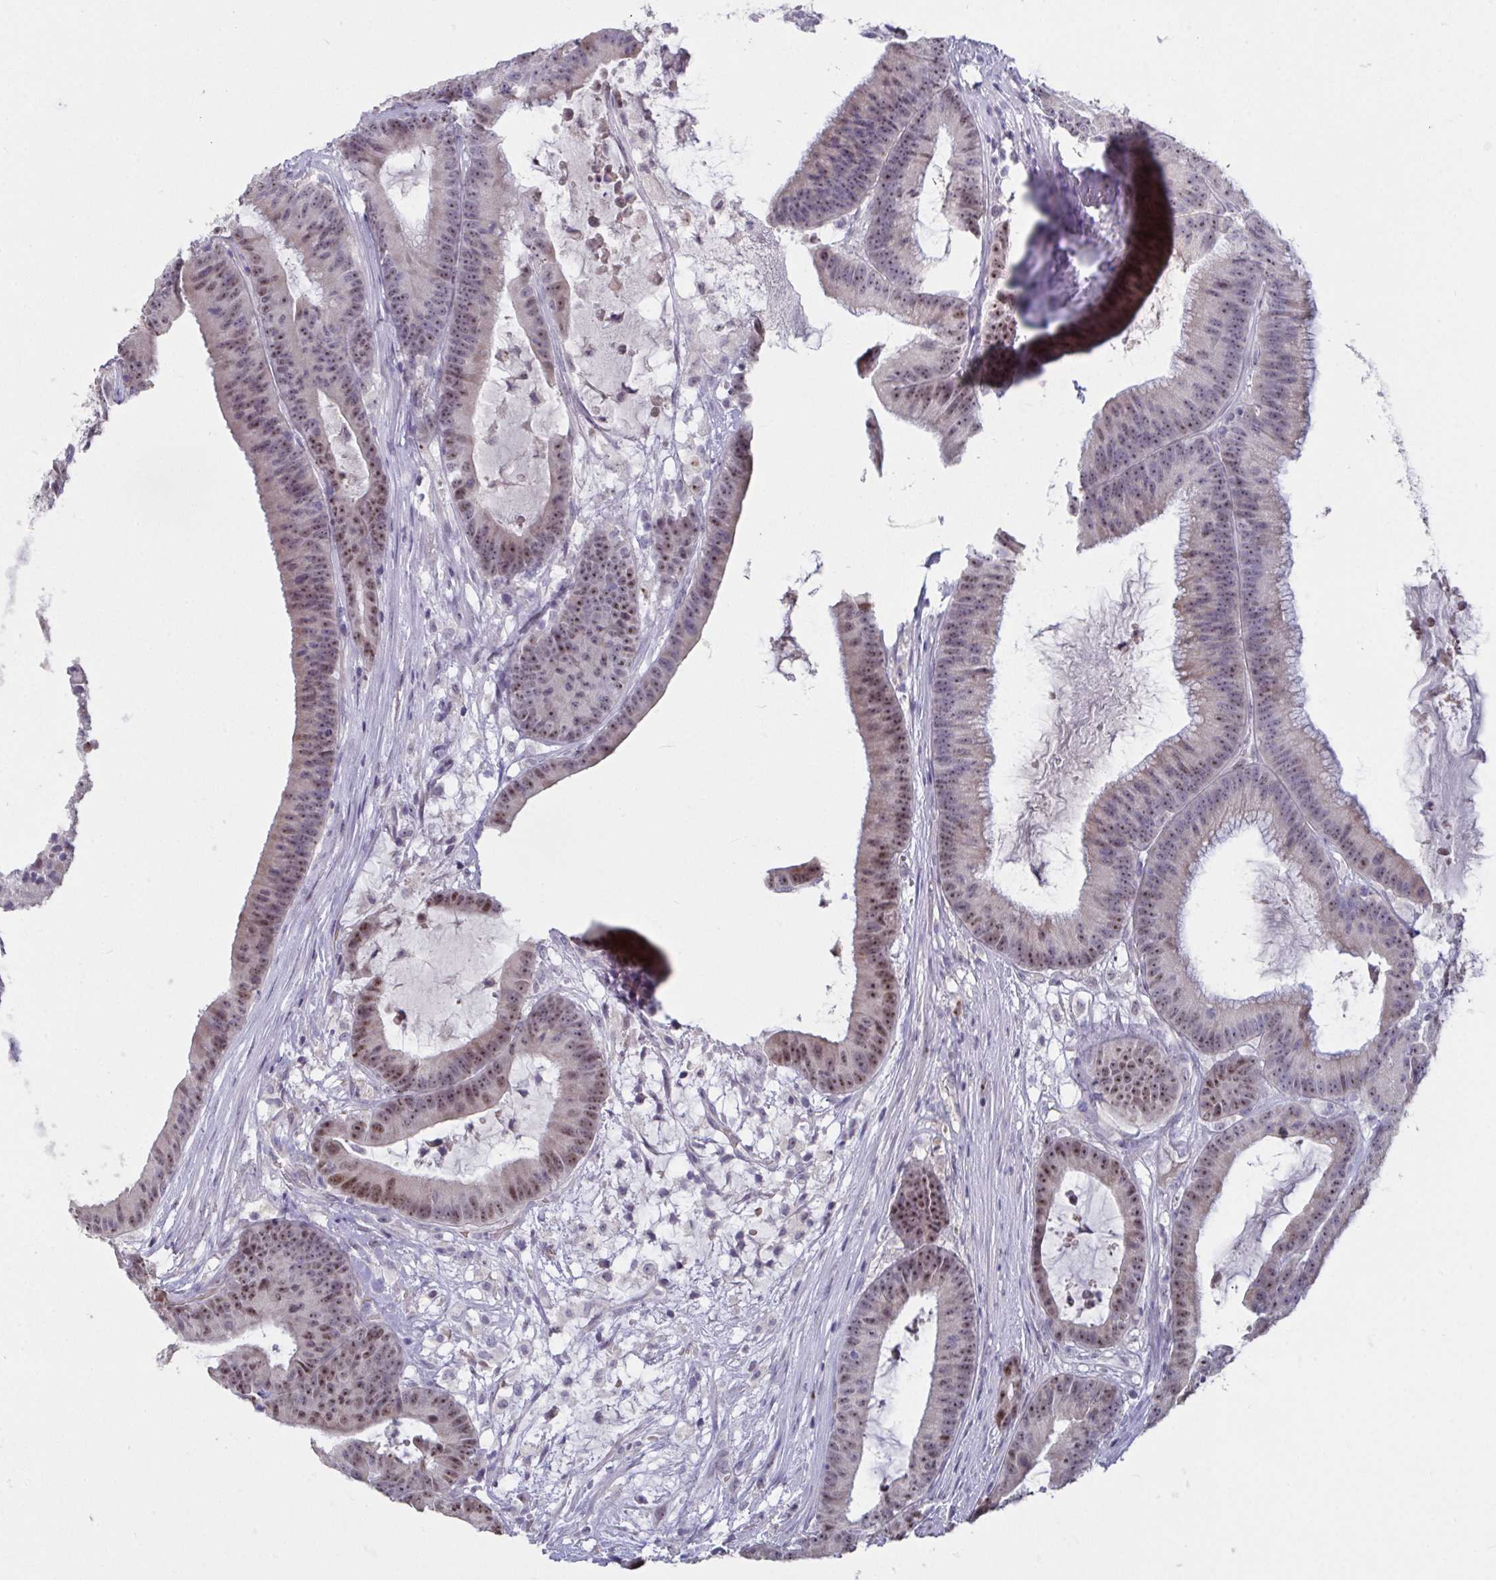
{"staining": {"intensity": "moderate", "quantity": ">75%", "location": "nuclear"}, "tissue": "colorectal cancer", "cell_type": "Tumor cells", "image_type": "cancer", "snomed": [{"axis": "morphology", "description": "Adenocarcinoma, NOS"}, {"axis": "topography", "description": "Colon"}], "caption": "Protein staining reveals moderate nuclear positivity in approximately >75% of tumor cells in colorectal cancer.", "gene": "MYC", "patient": {"sex": "female", "age": 78}}